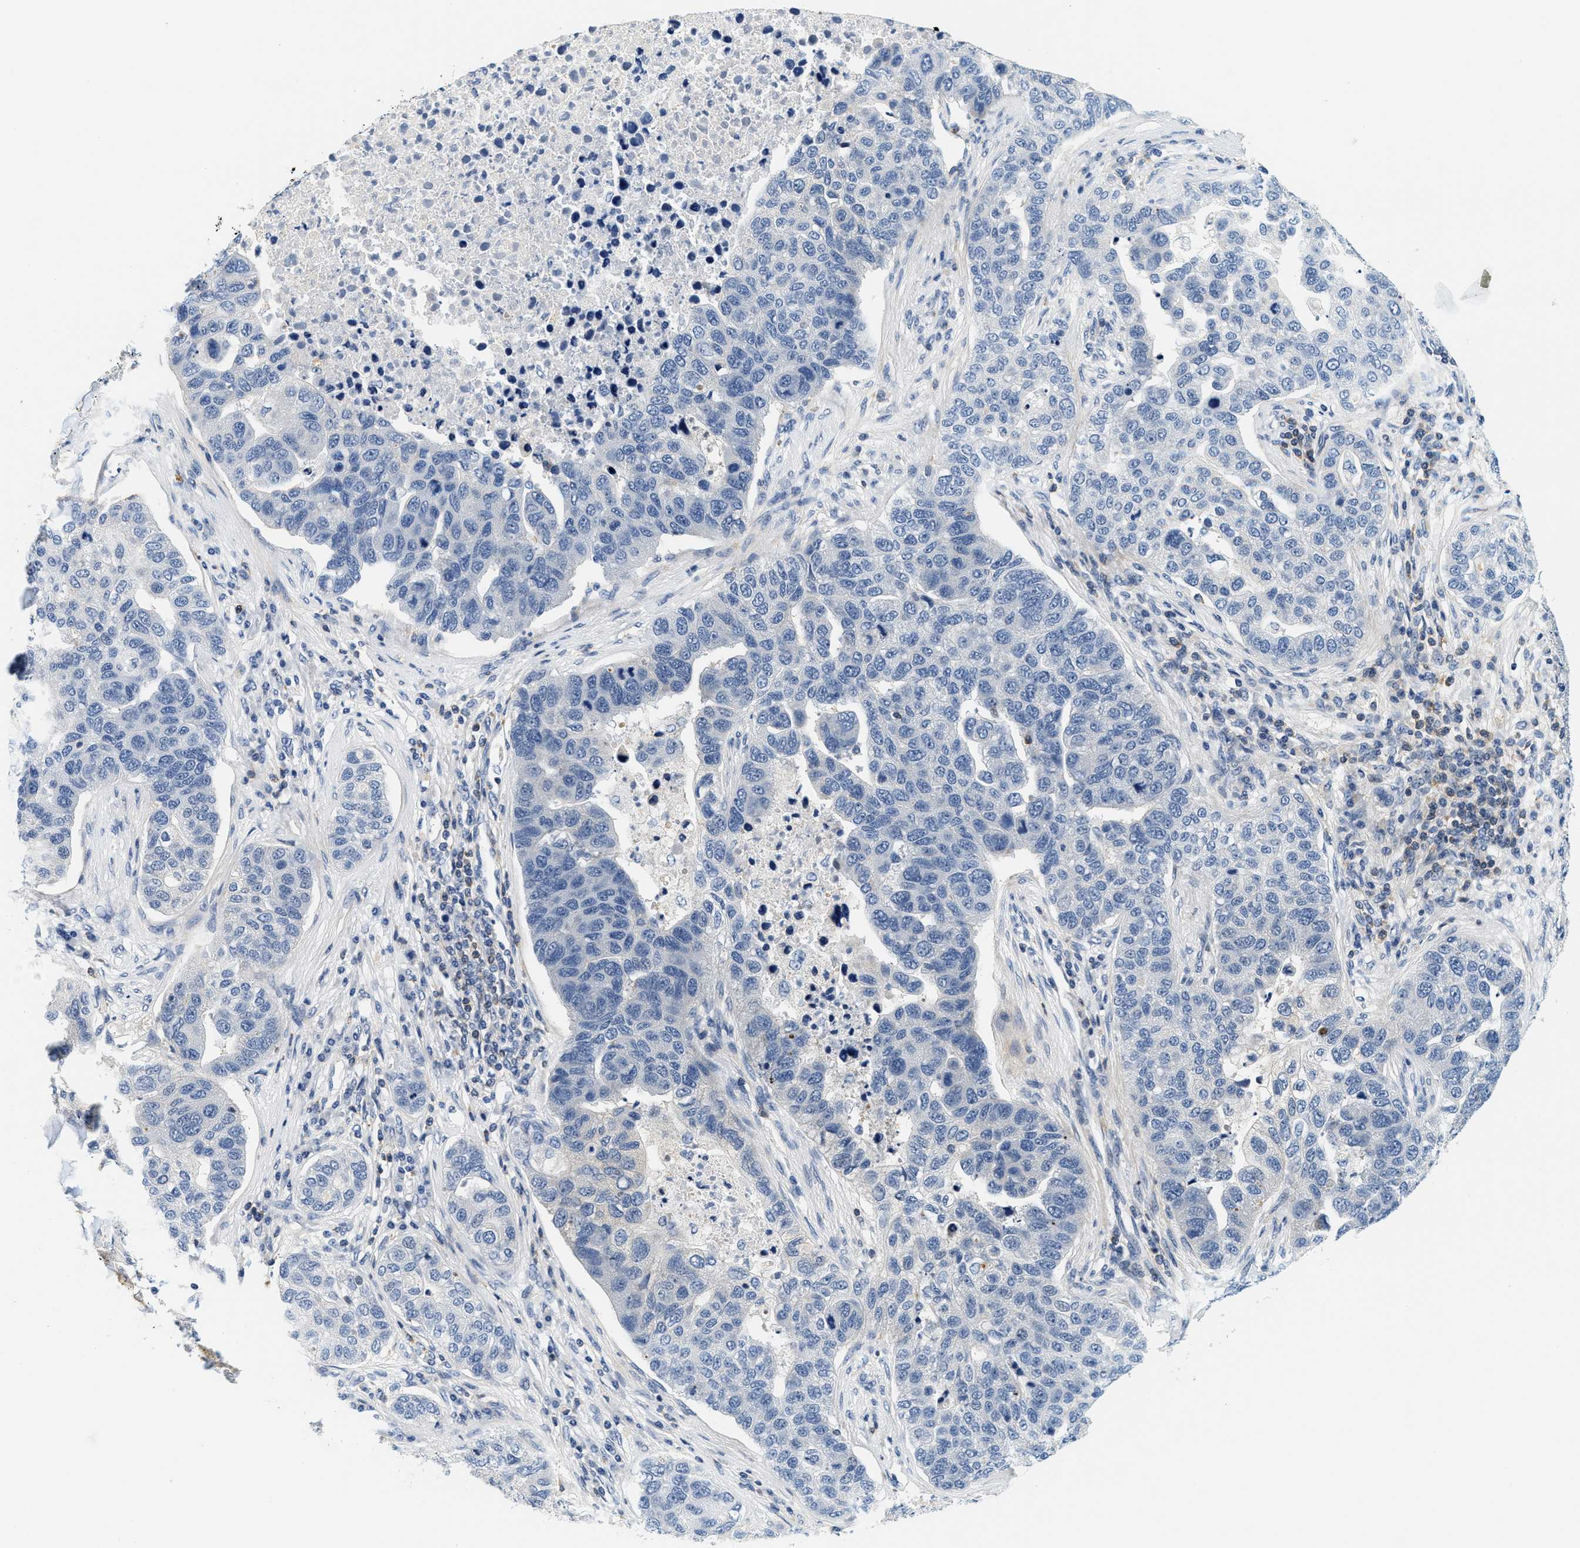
{"staining": {"intensity": "negative", "quantity": "none", "location": "none"}, "tissue": "pancreatic cancer", "cell_type": "Tumor cells", "image_type": "cancer", "snomed": [{"axis": "morphology", "description": "Adenocarcinoma, NOS"}, {"axis": "topography", "description": "Pancreas"}], "caption": "This is an immunohistochemistry (IHC) histopathology image of human adenocarcinoma (pancreatic). There is no expression in tumor cells.", "gene": "SAMD9", "patient": {"sex": "female", "age": 61}}